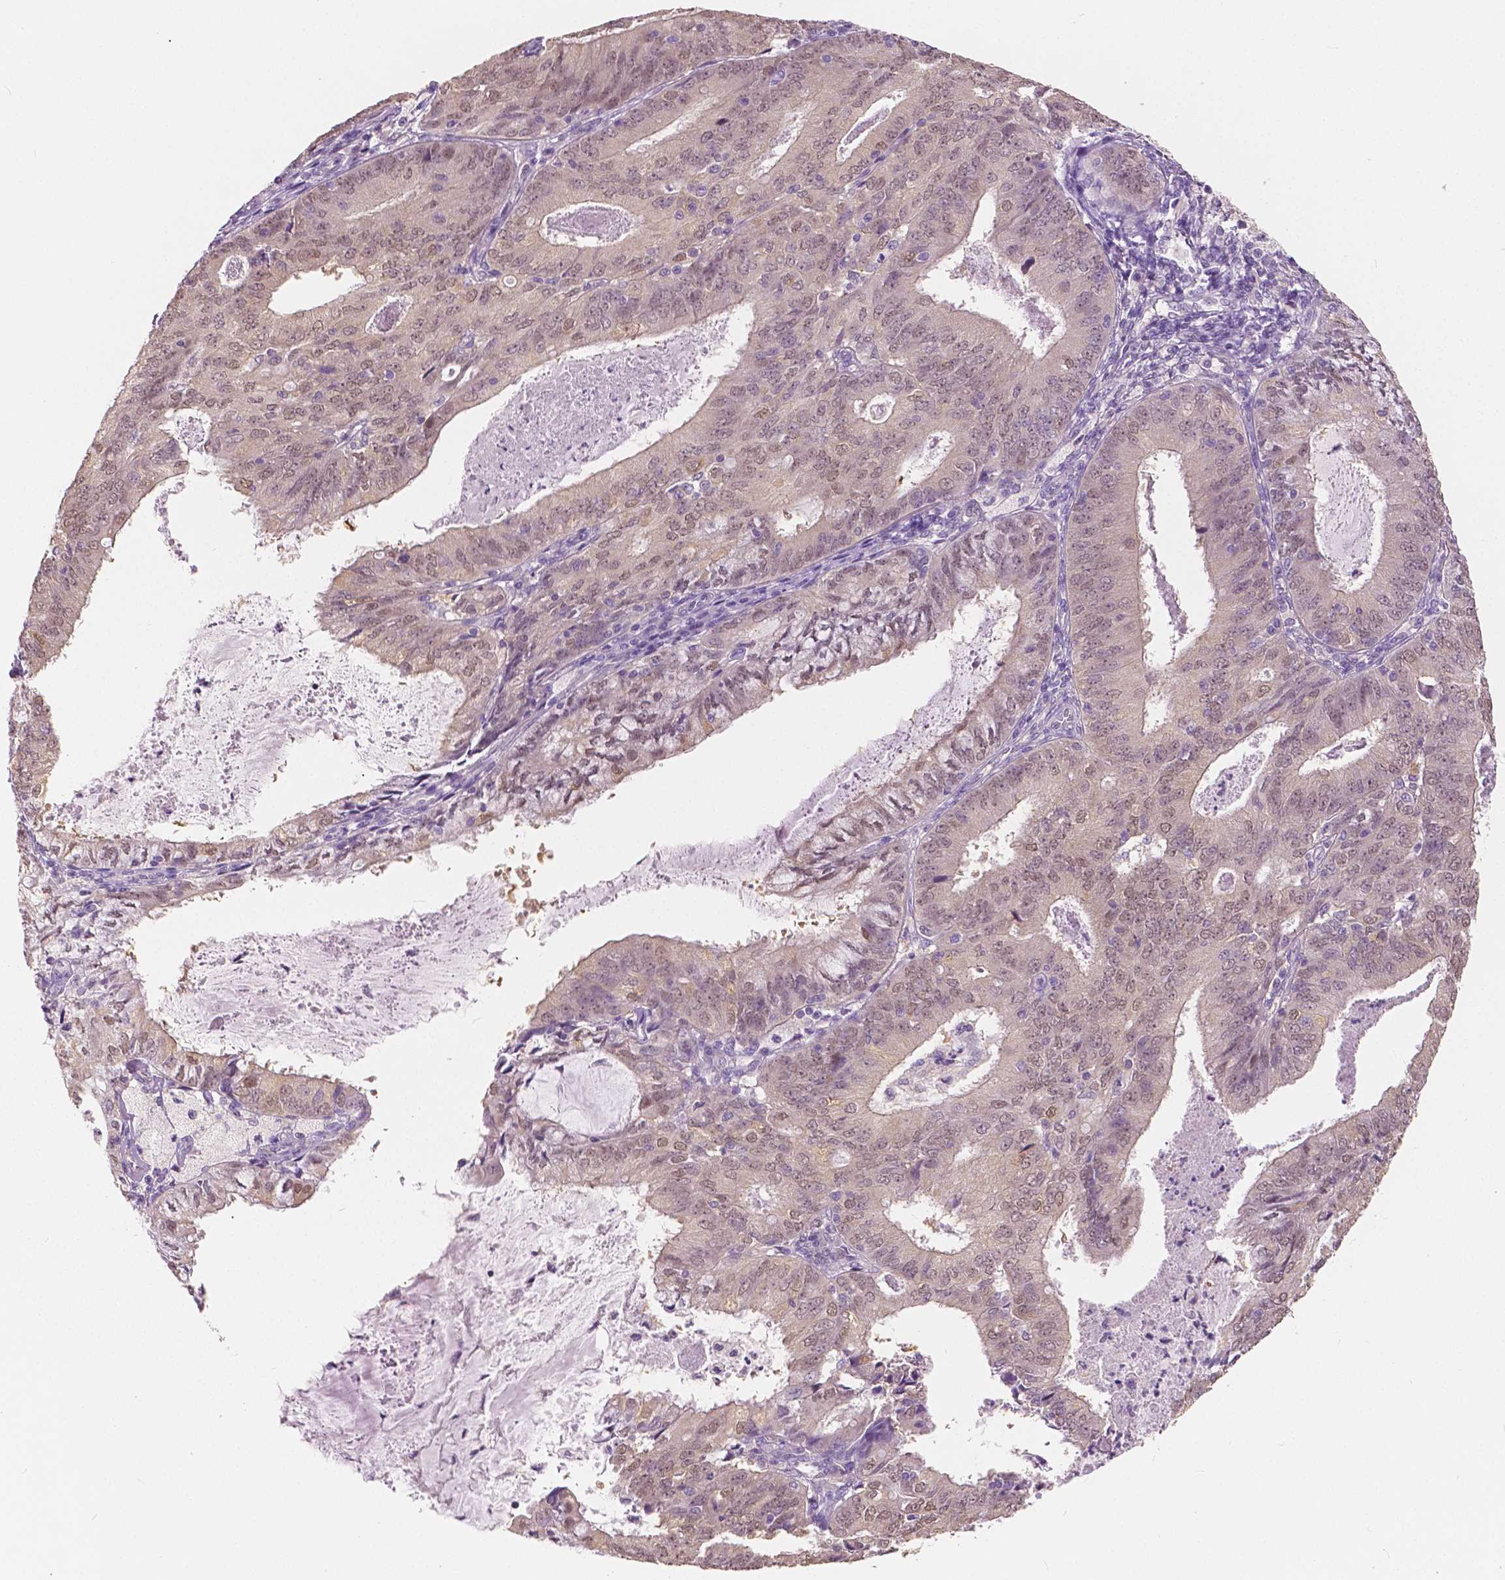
{"staining": {"intensity": "weak", "quantity": "25%-75%", "location": "nuclear"}, "tissue": "endometrial cancer", "cell_type": "Tumor cells", "image_type": "cancer", "snomed": [{"axis": "morphology", "description": "Adenocarcinoma, NOS"}, {"axis": "topography", "description": "Endometrium"}], "caption": "Endometrial cancer stained with a brown dye displays weak nuclear positive staining in approximately 25%-75% of tumor cells.", "gene": "TKFC", "patient": {"sex": "female", "age": 57}}